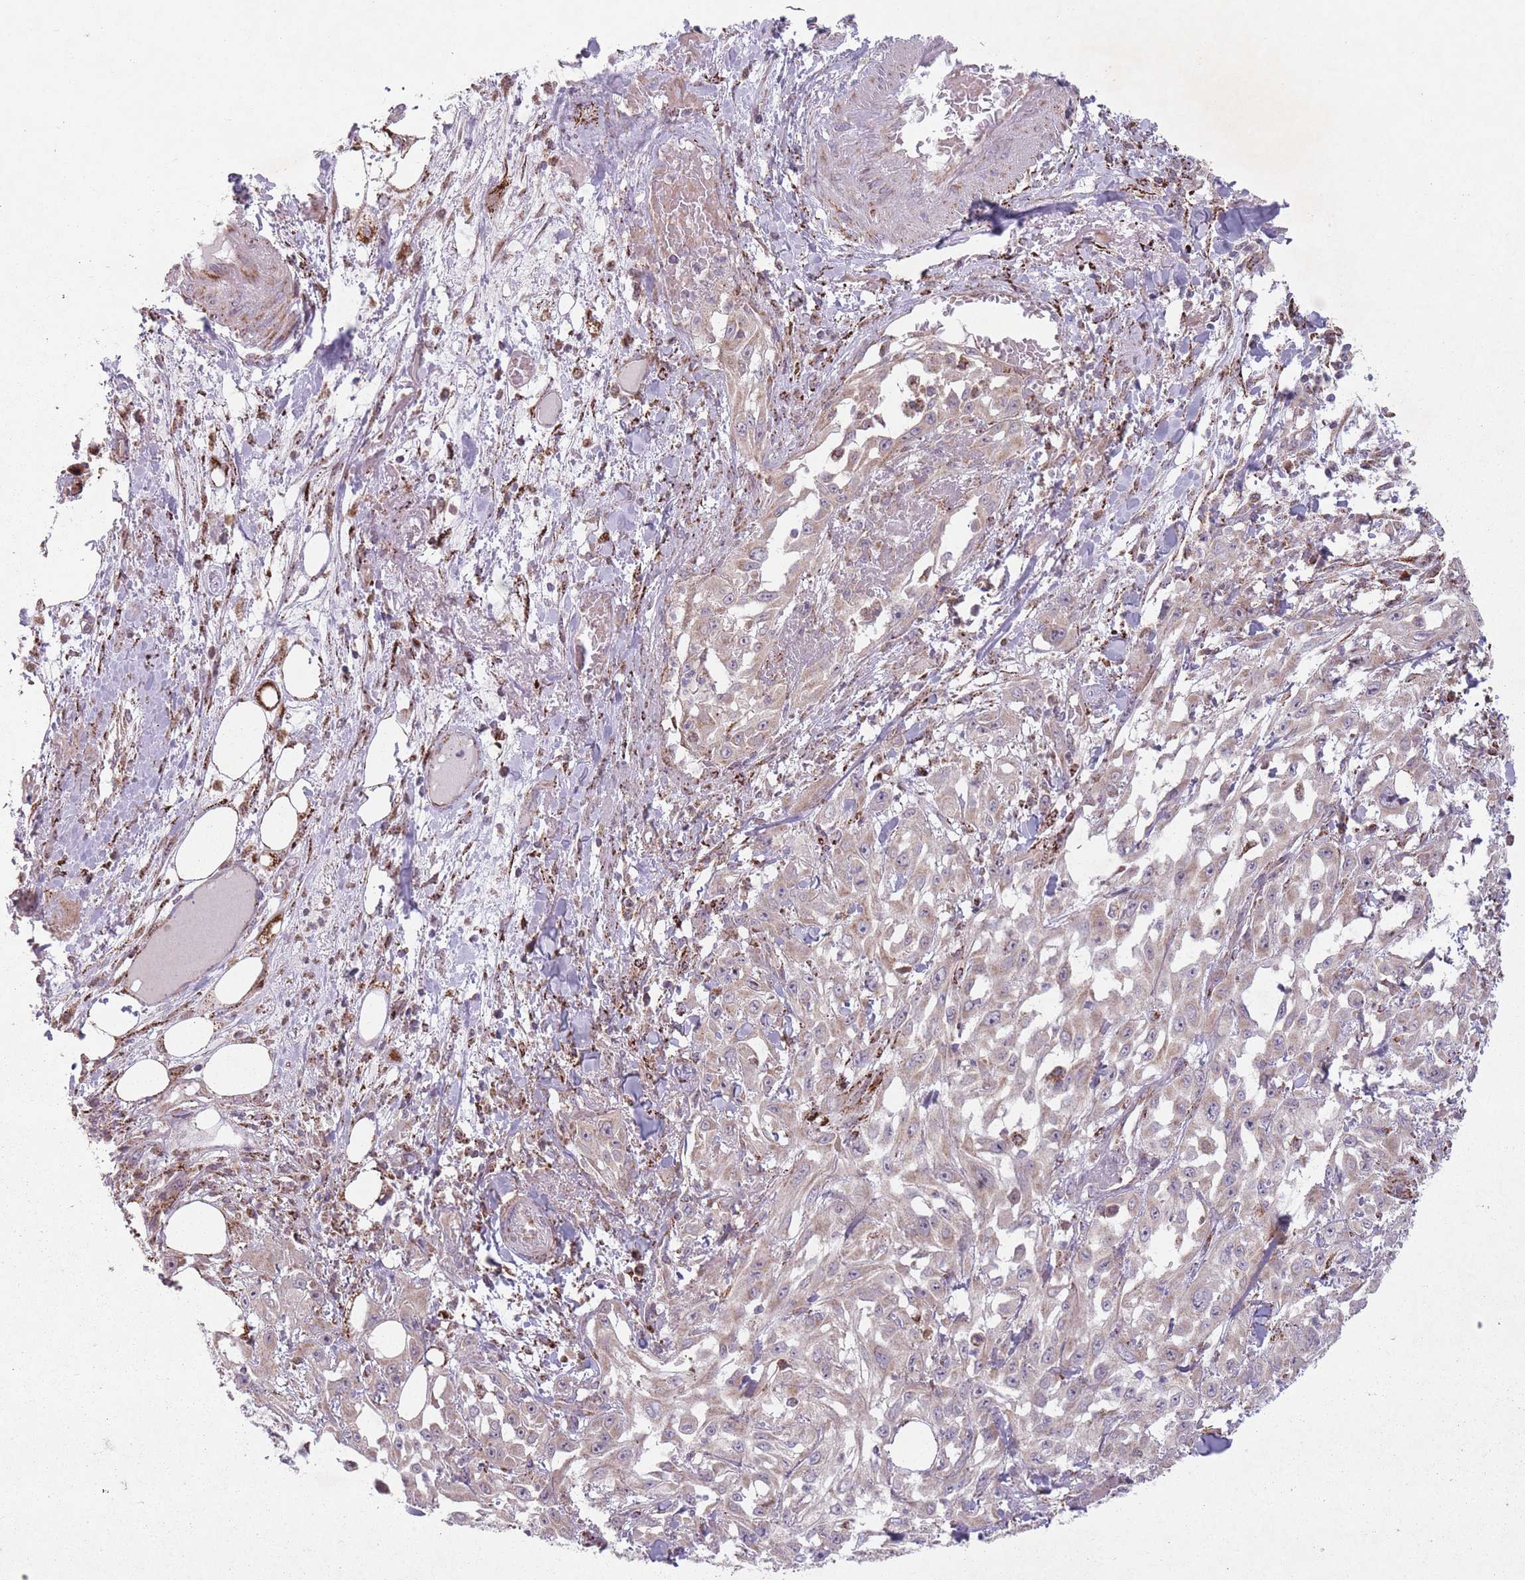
{"staining": {"intensity": "weak", "quantity": "25%-75%", "location": "cytoplasmic/membranous"}, "tissue": "skin cancer", "cell_type": "Tumor cells", "image_type": "cancer", "snomed": [{"axis": "morphology", "description": "Squamous cell carcinoma, NOS"}, {"axis": "morphology", "description": "Squamous cell carcinoma, metastatic, NOS"}, {"axis": "topography", "description": "Skin"}, {"axis": "topography", "description": "Lymph node"}], "caption": "A brown stain shows weak cytoplasmic/membranous staining of a protein in skin metastatic squamous cell carcinoma tumor cells.", "gene": "OR10Q1", "patient": {"sex": "male", "age": 75}}